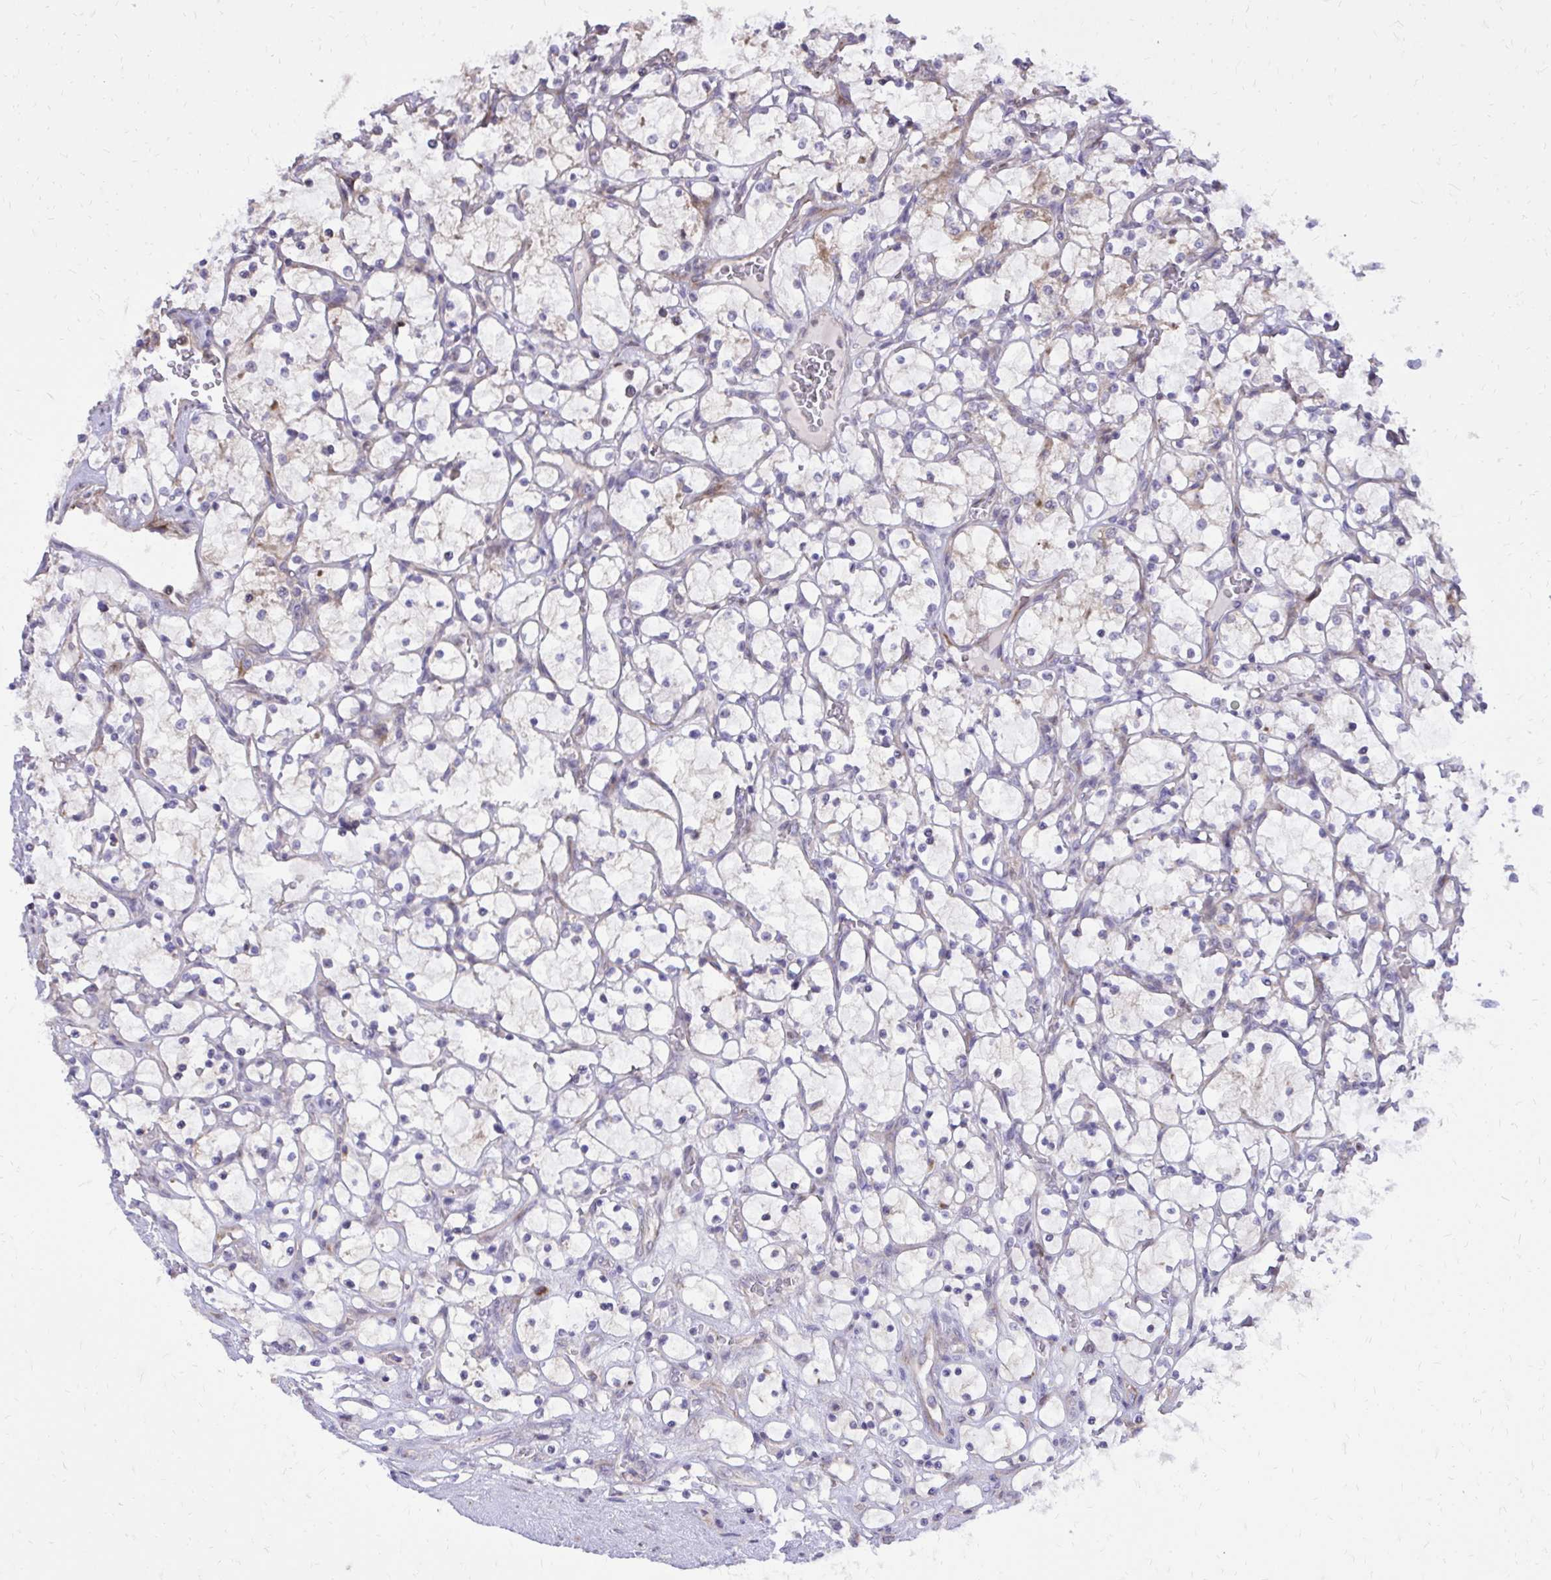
{"staining": {"intensity": "negative", "quantity": "none", "location": "none"}, "tissue": "renal cancer", "cell_type": "Tumor cells", "image_type": "cancer", "snomed": [{"axis": "morphology", "description": "Adenocarcinoma, NOS"}, {"axis": "topography", "description": "Kidney"}], "caption": "High magnification brightfield microscopy of adenocarcinoma (renal) stained with DAB (3,3'-diaminobenzidine) (brown) and counterstained with hematoxylin (blue): tumor cells show no significant expression.", "gene": "ABCC3", "patient": {"sex": "female", "age": 69}}